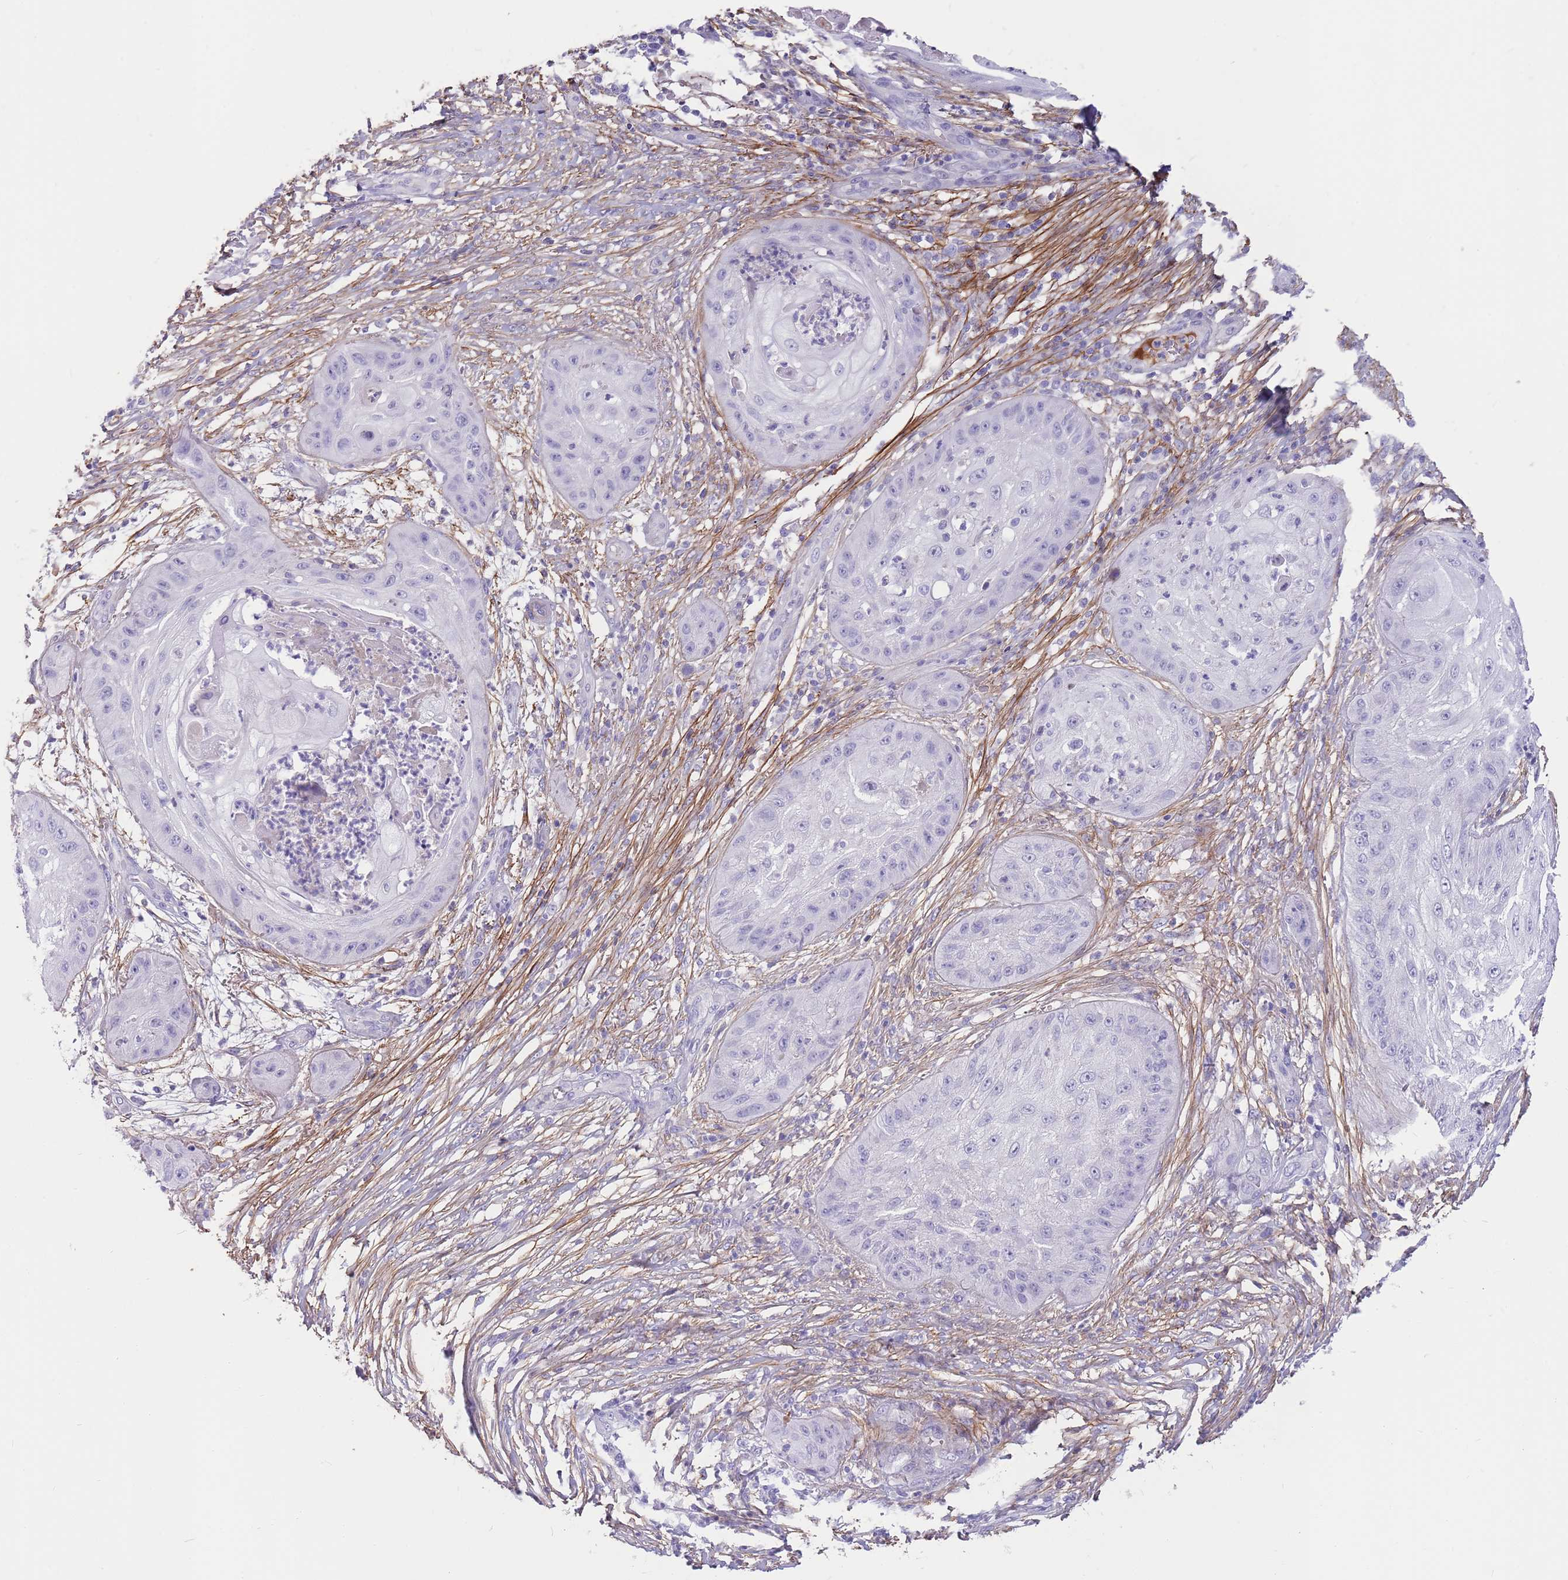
{"staining": {"intensity": "negative", "quantity": "none", "location": "none"}, "tissue": "skin cancer", "cell_type": "Tumor cells", "image_type": "cancer", "snomed": [{"axis": "morphology", "description": "Squamous cell carcinoma, NOS"}, {"axis": "topography", "description": "Skin"}], "caption": "Histopathology image shows no significant protein expression in tumor cells of squamous cell carcinoma (skin).", "gene": "LEPROTL1", "patient": {"sex": "male", "age": 70}}